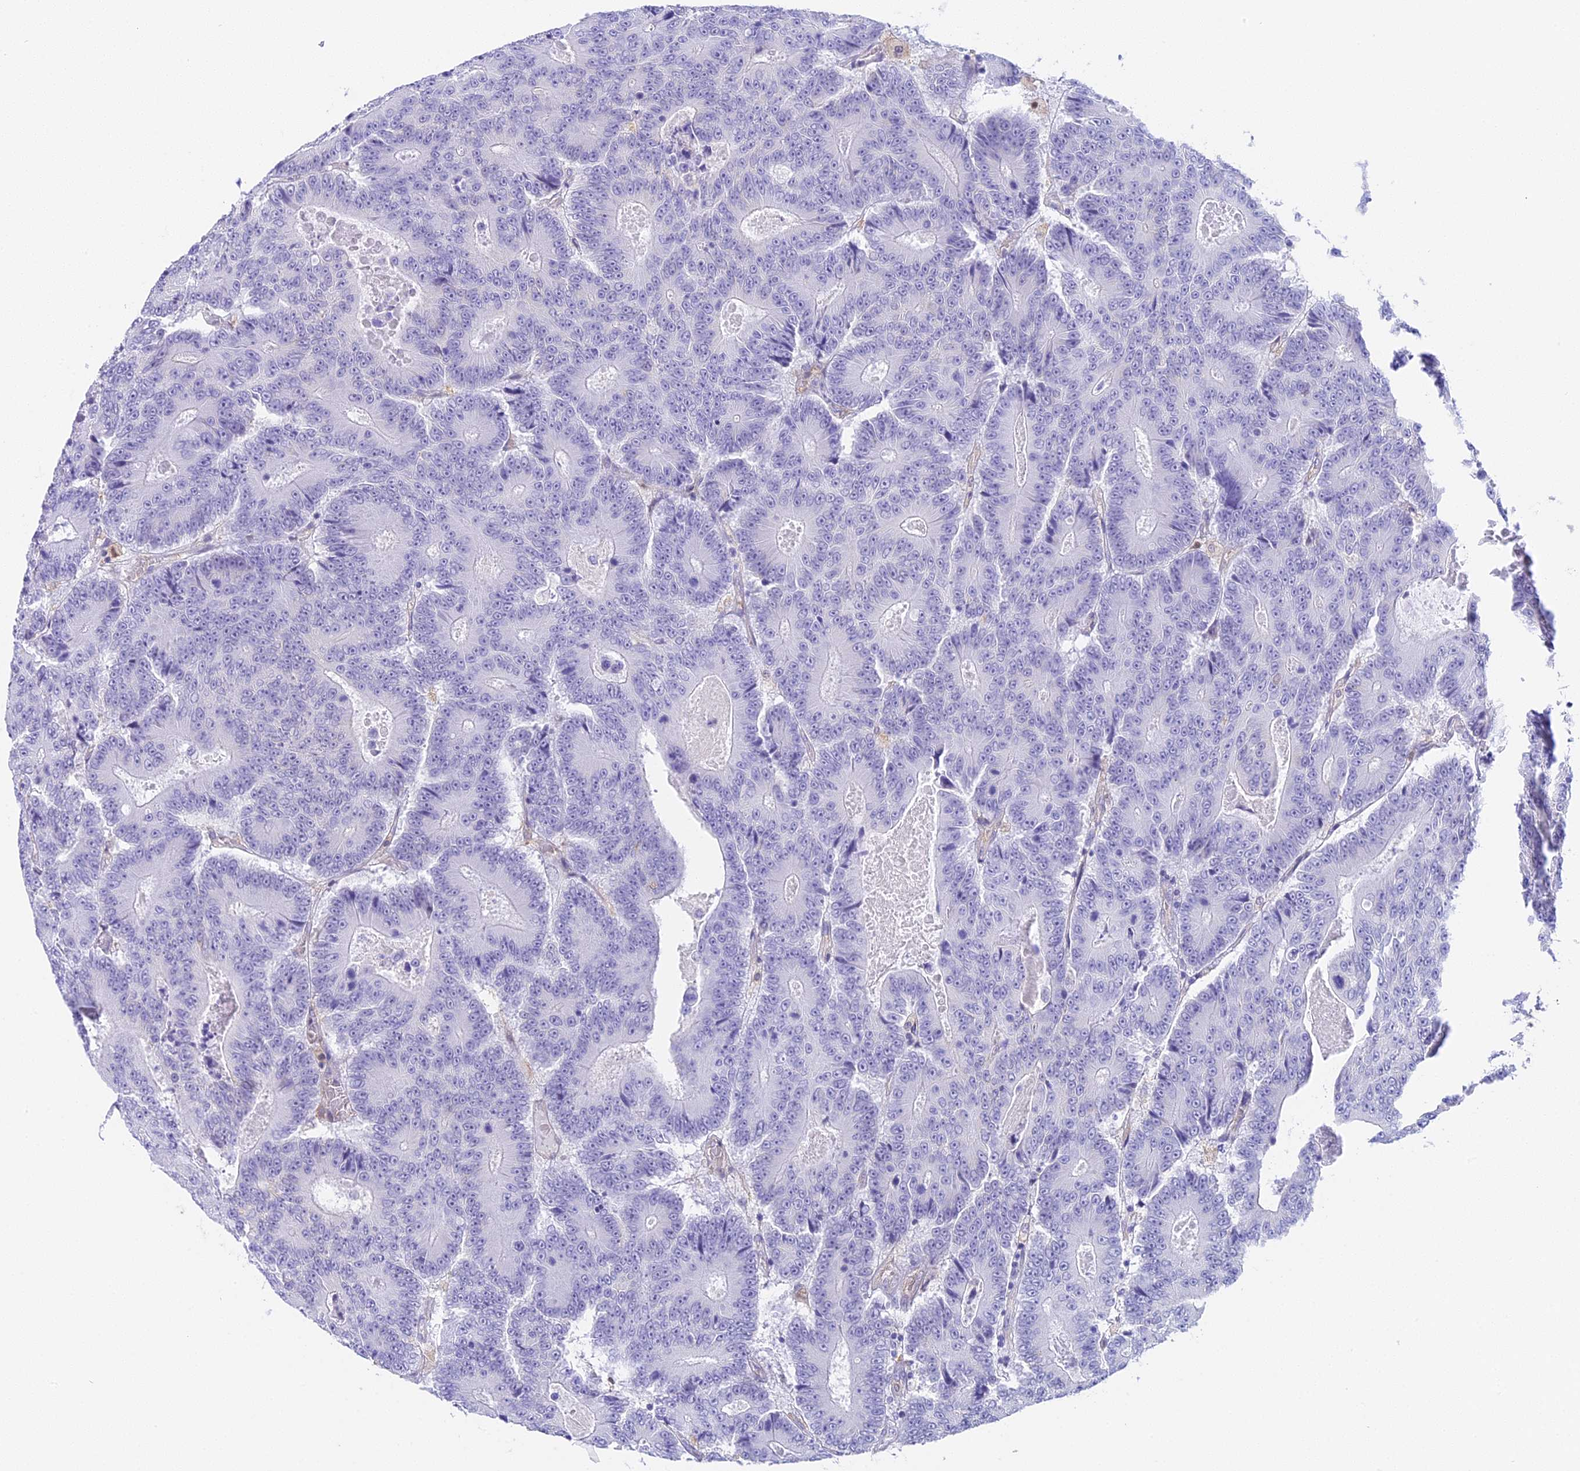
{"staining": {"intensity": "negative", "quantity": "none", "location": "none"}, "tissue": "colorectal cancer", "cell_type": "Tumor cells", "image_type": "cancer", "snomed": [{"axis": "morphology", "description": "Adenocarcinoma, NOS"}, {"axis": "topography", "description": "Colon"}], "caption": "Immunohistochemistry (IHC) of human colorectal cancer (adenocarcinoma) reveals no staining in tumor cells.", "gene": "HOMER3", "patient": {"sex": "male", "age": 83}}